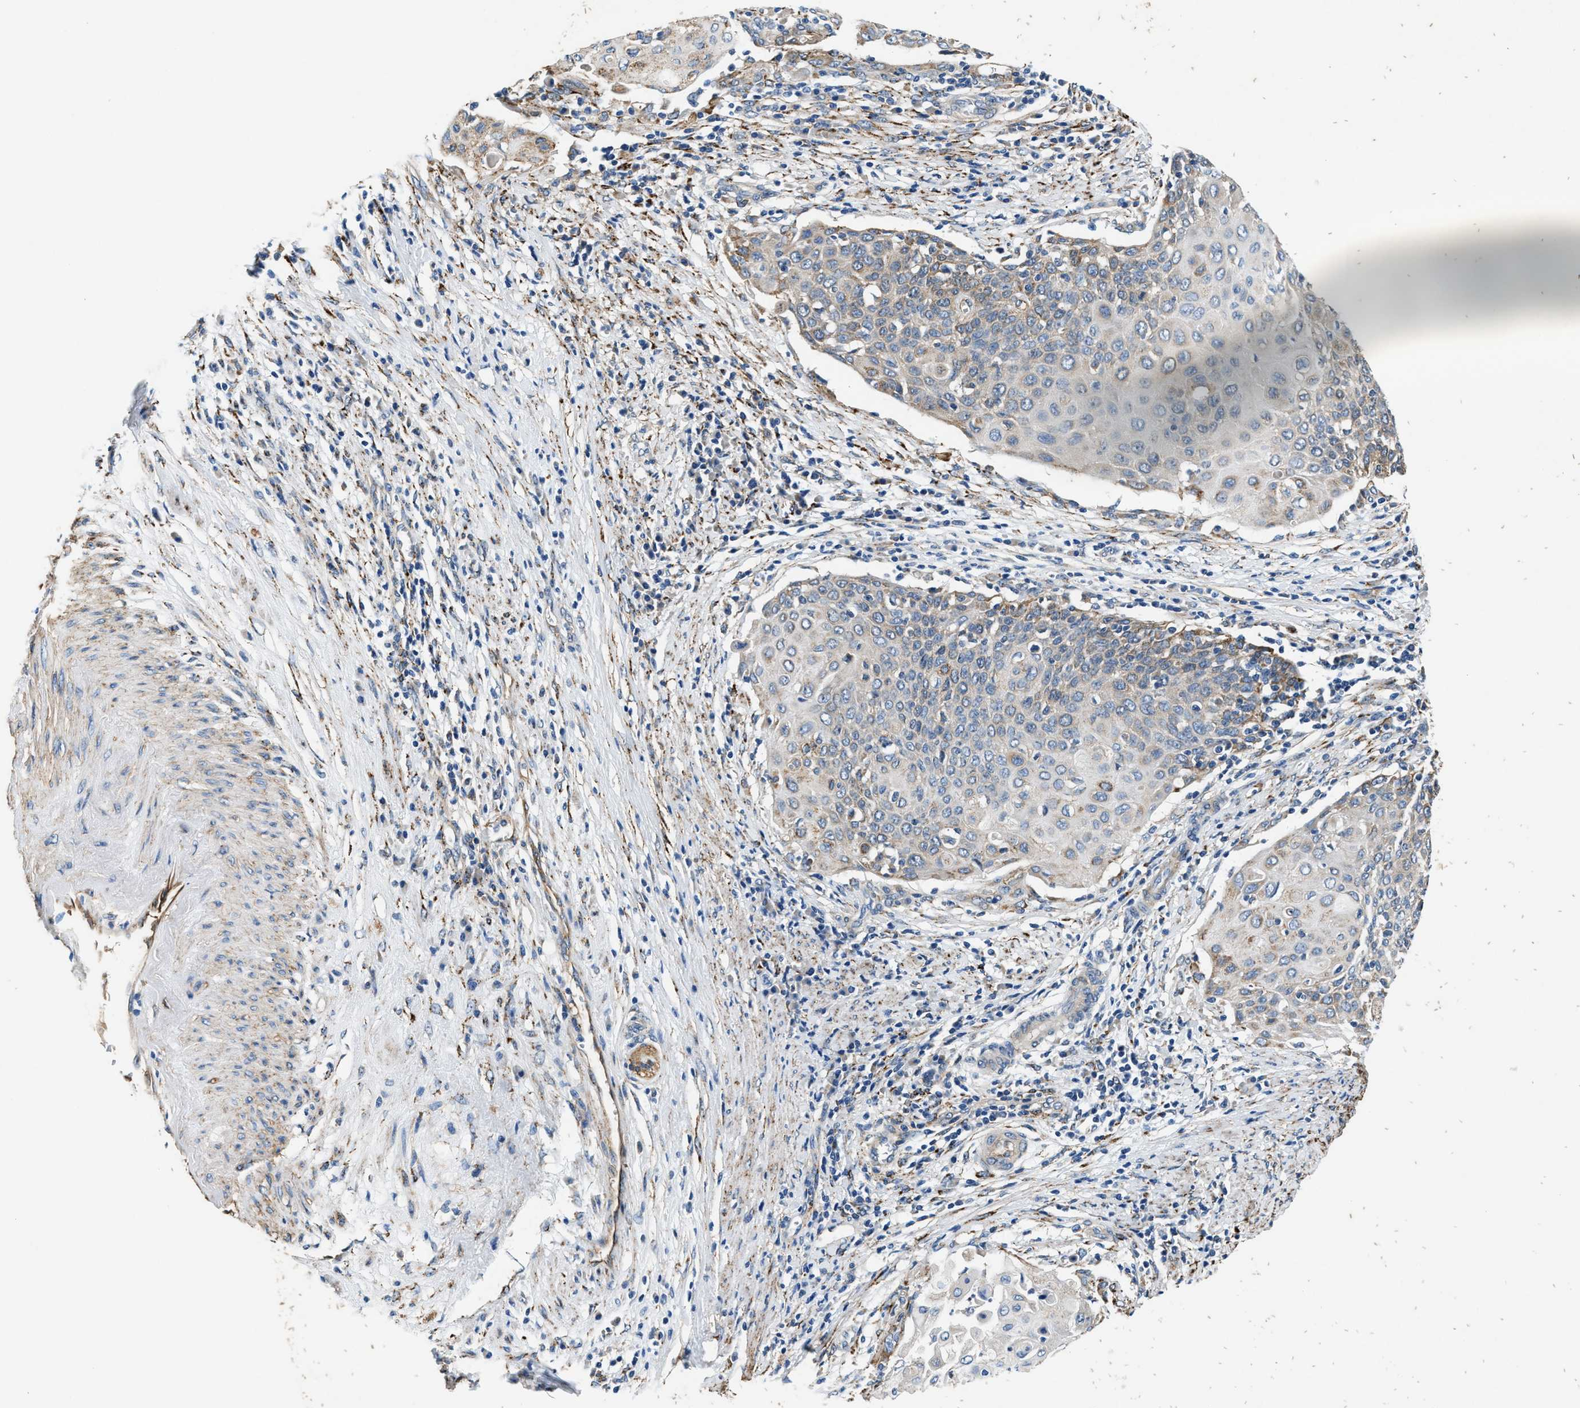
{"staining": {"intensity": "moderate", "quantity": "<25%", "location": "cytoplasmic/membranous"}, "tissue": "cervical cancer", "cell_type": "Tumor cells", "image_type": "cancer", "snomed": [{"axis": "morphology", "description": "Squamous cell carcinoma, NOS"}, {"axis": "topography", "description": "Cervix"}], "caption": "Approximately <25% of tumor cells in human cervical cancer show moderate cytoplasmic/membranous protein expression as visualized by brown immunohistochemical staining.", "gene": "PRTFDC1", "patient": {"sex": "female", "age": 39}}